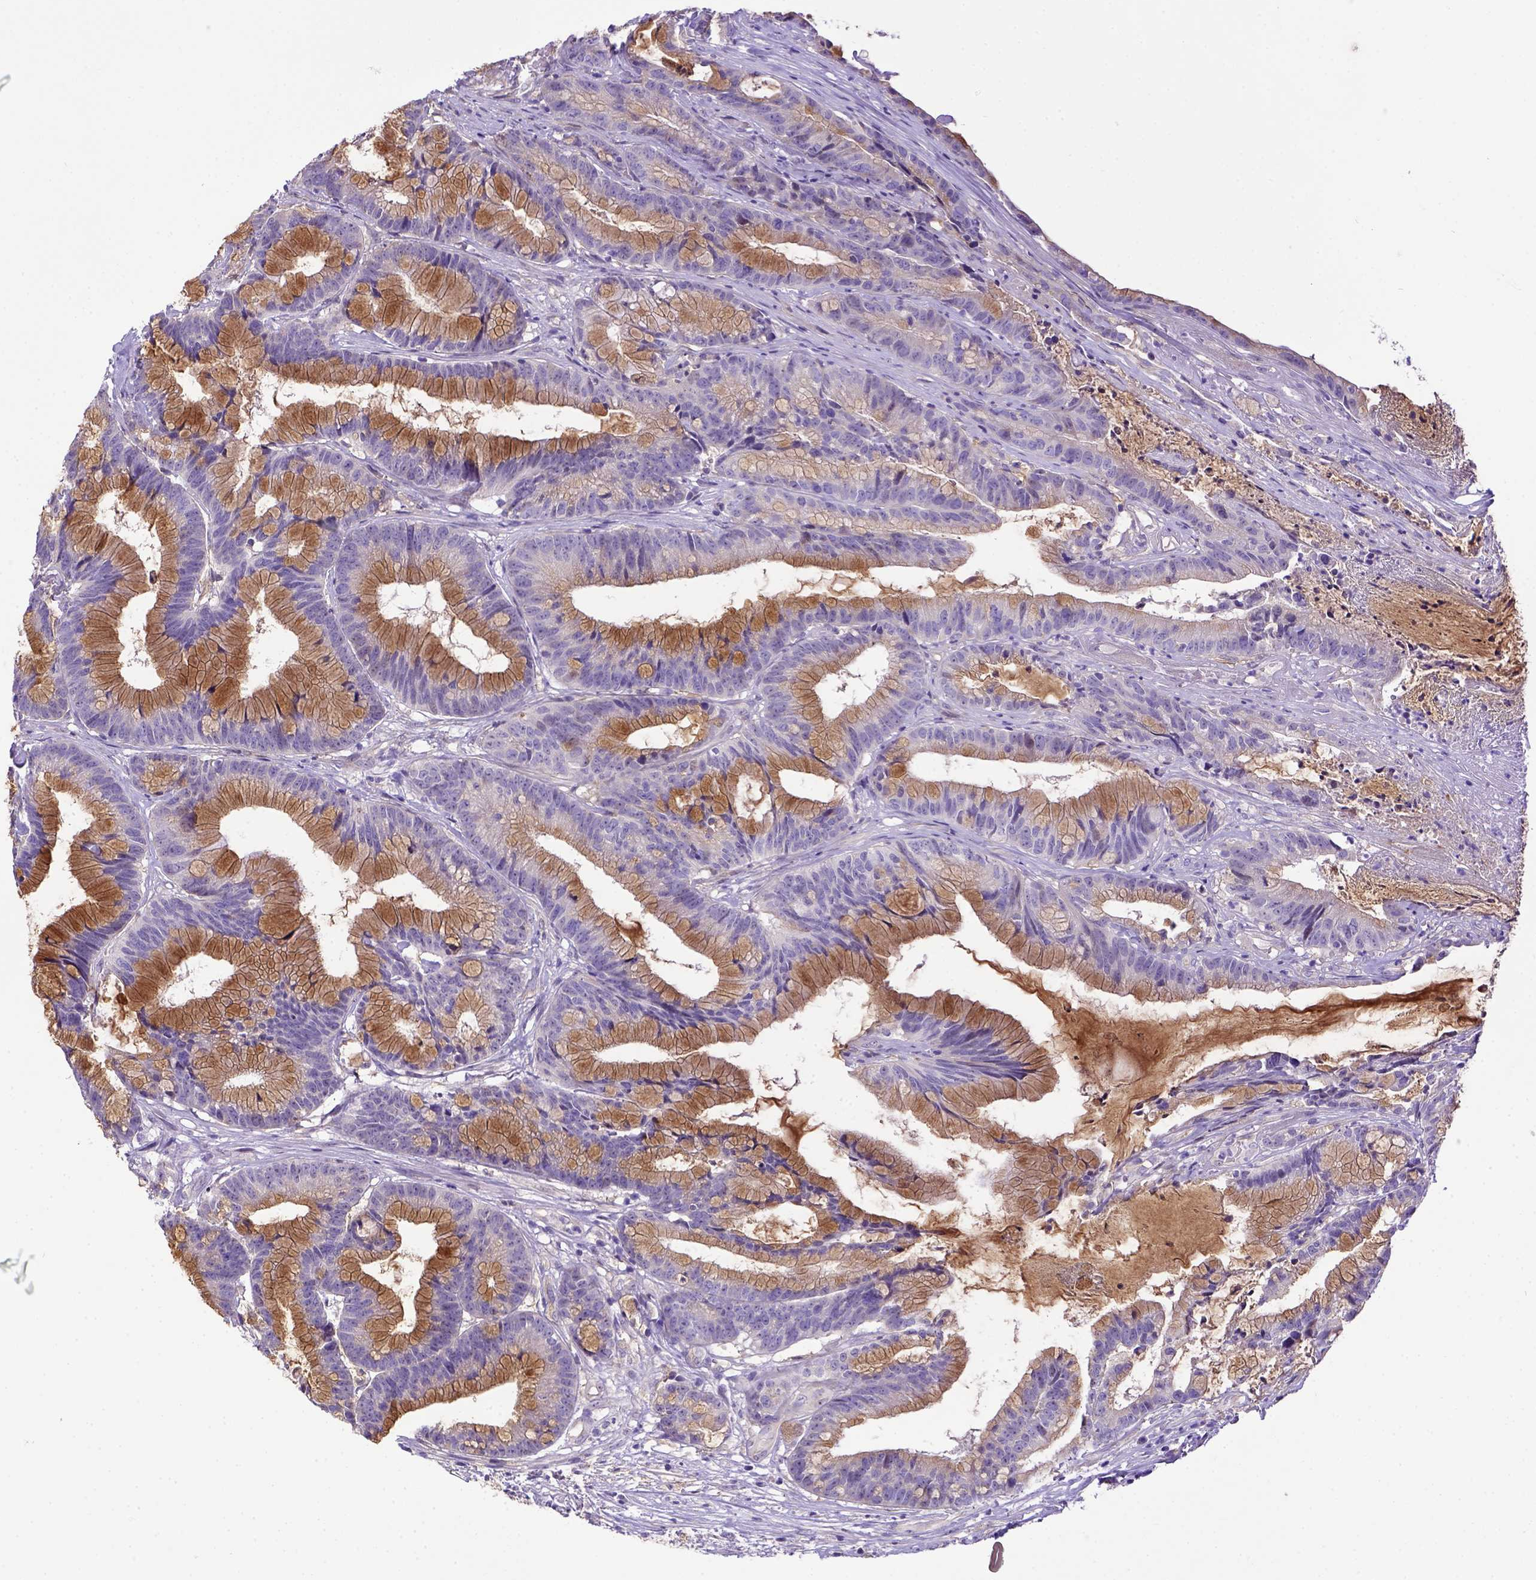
{"staining": {"intensity": "moderate", "quantity": "25%-75%", "location": "cytoplasmic/membranous"}, "tissue": "colorectal cancer", "cell_type": "Tumor cells", "image_type": "cancer", "snomed": [{"axis": "morphology", "description": "Adenocarcinoma, NOS"}, {"axis": "topography", "description": "Colon"}], "caption": "IHC (DAB) staining of human colorectal cancer demonstrates moderate cytoplasmic/membranous protein expression in about 25%-75% of tumor cells. (IHC, brightfield microscopy, high magnification).", "gene": "CD40", "patient": {"sex": "female", "age": 78}}